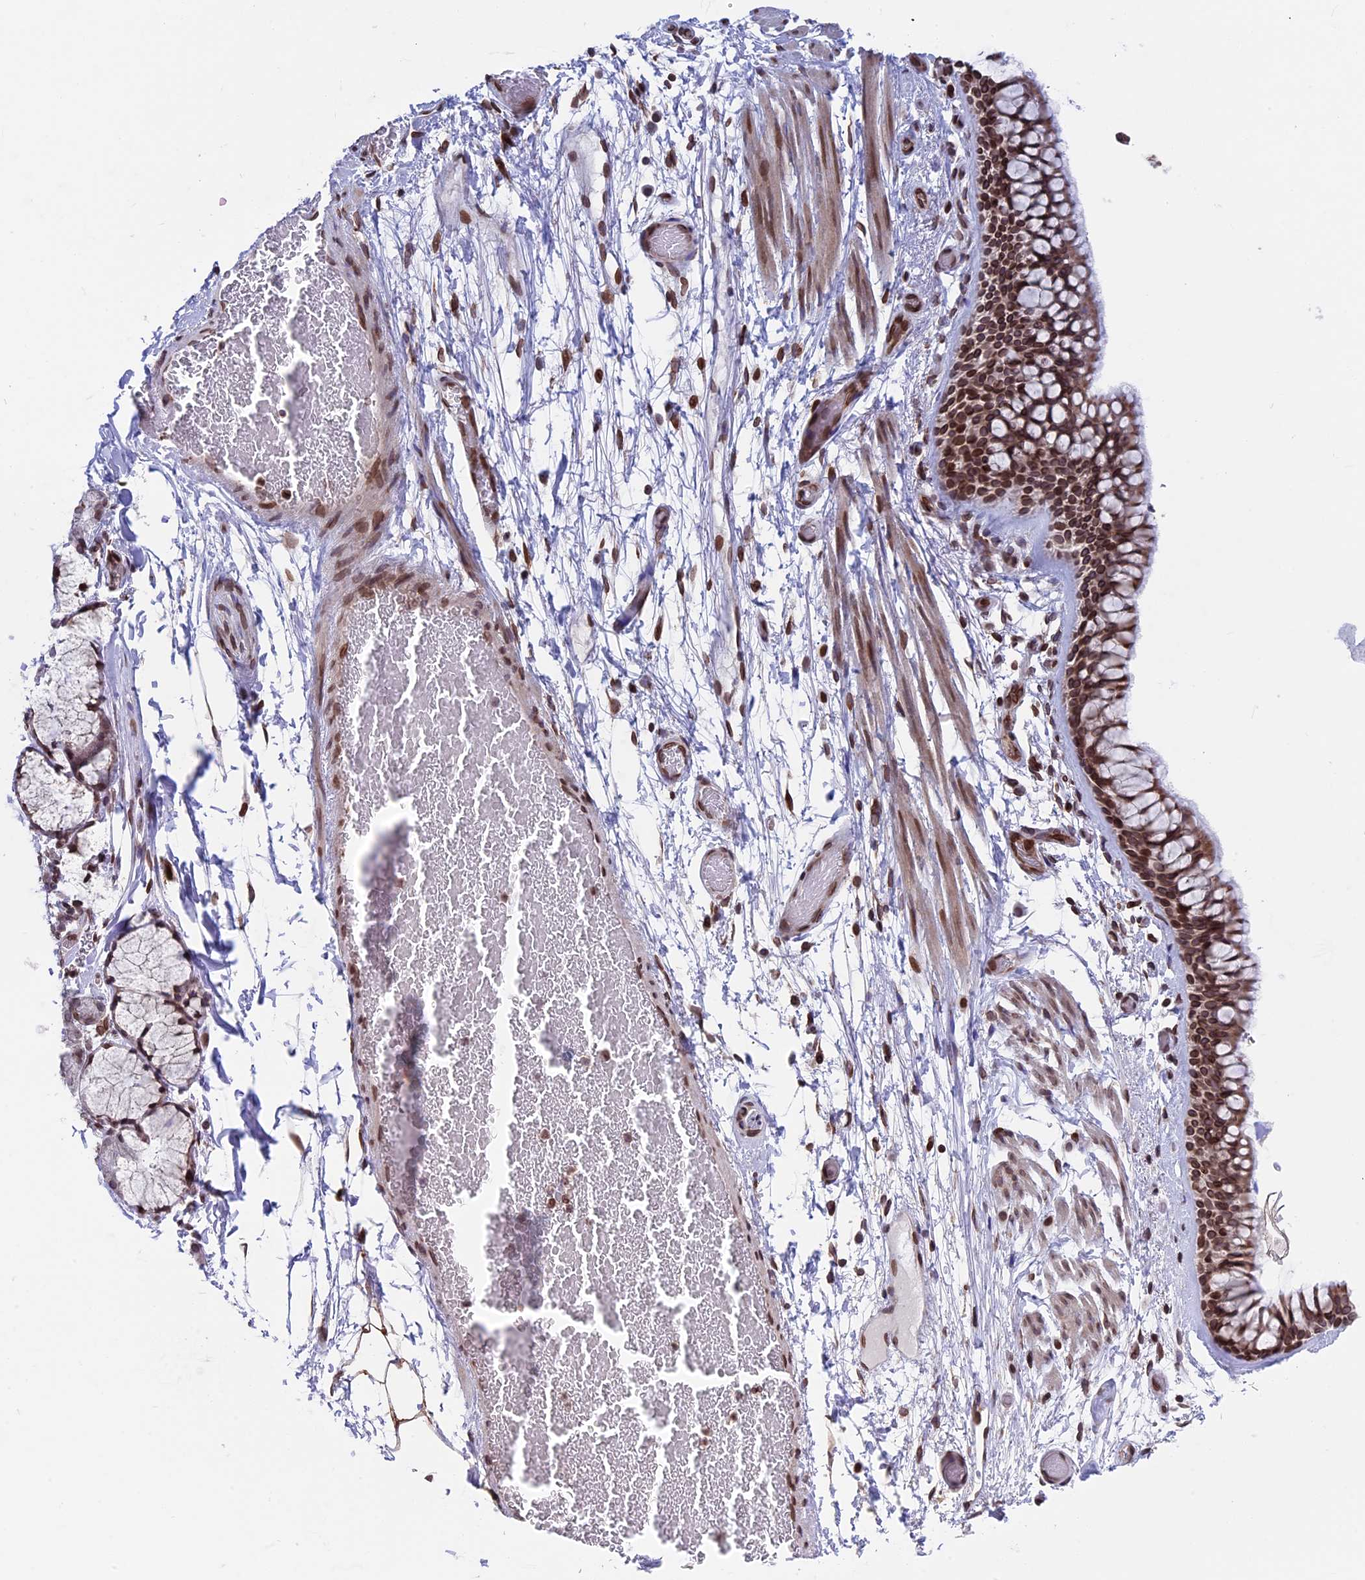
{"staining": {"intensity": "moderate", "quantity": ">75%", "location": "cytoplasmic/membranous,nuclear"}, "tissue": "bronchus", "cell_type": "Respiratory epithelial cells", "image_type": "normal", "snomed": [{"axis": "morphology", "description": "Normal tissue, NOS"}, {"axis": "topography", "description": "Bronchus"}], "caption": "DAB immunohistochemical staining of normal human bronchus demonstrates moderate cytoplasmic/membranous,nuclear protein positivity in approximately >75% of respiratory epithelial cells. The protein is shown in brown color, while the nuclei are stained blue.", "gene": "PTCHD4", "patient": {"sex": "male", "age": 65}}